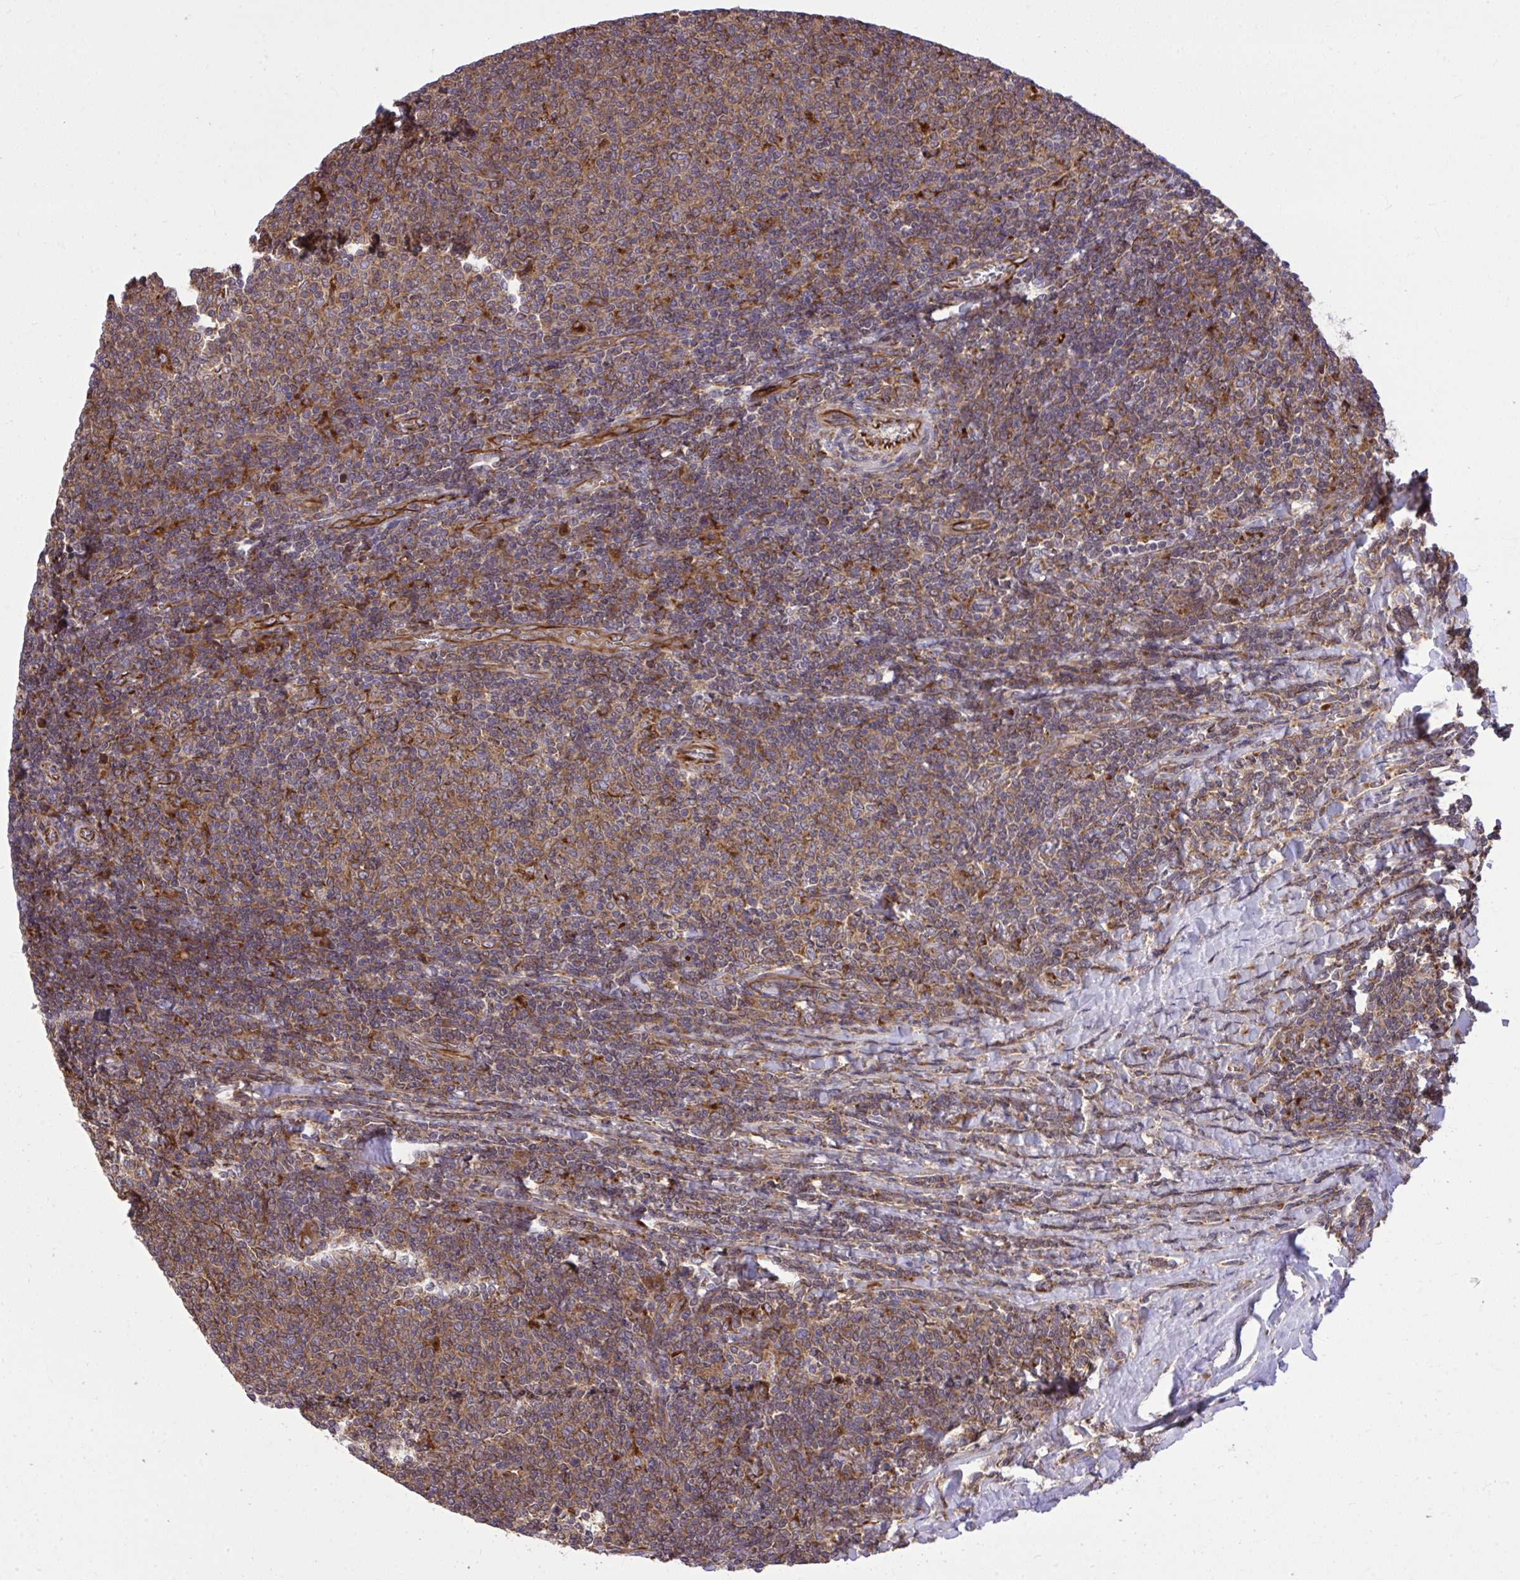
{"staining": {"intensity": "weak", "quantity": "25%-75%", "location": "cytoplasmic/membranous"}, "tissue": "lymphoma", "cell_type": "Tumor cells", "image_type": "cancer", "snomed": [{"axis": "morphology", "description": "Malignant lymphoma, non-Hodgkin's type, Low grade"}, {"axis": "topography", "description": "Lymph node"}], "caption": "Immunohistochemistry (IHC) (DAB (3,3'-diaminobenzidine)) staining of human malignant lymphoma, non-Hodgkin's type (low-grade) displays weak cytoplasmic/membranous protein positivity in about 25%-75% of tumor cells.", "gene": "PAIP2", "patient": {"sex": "male", "age": 52}}